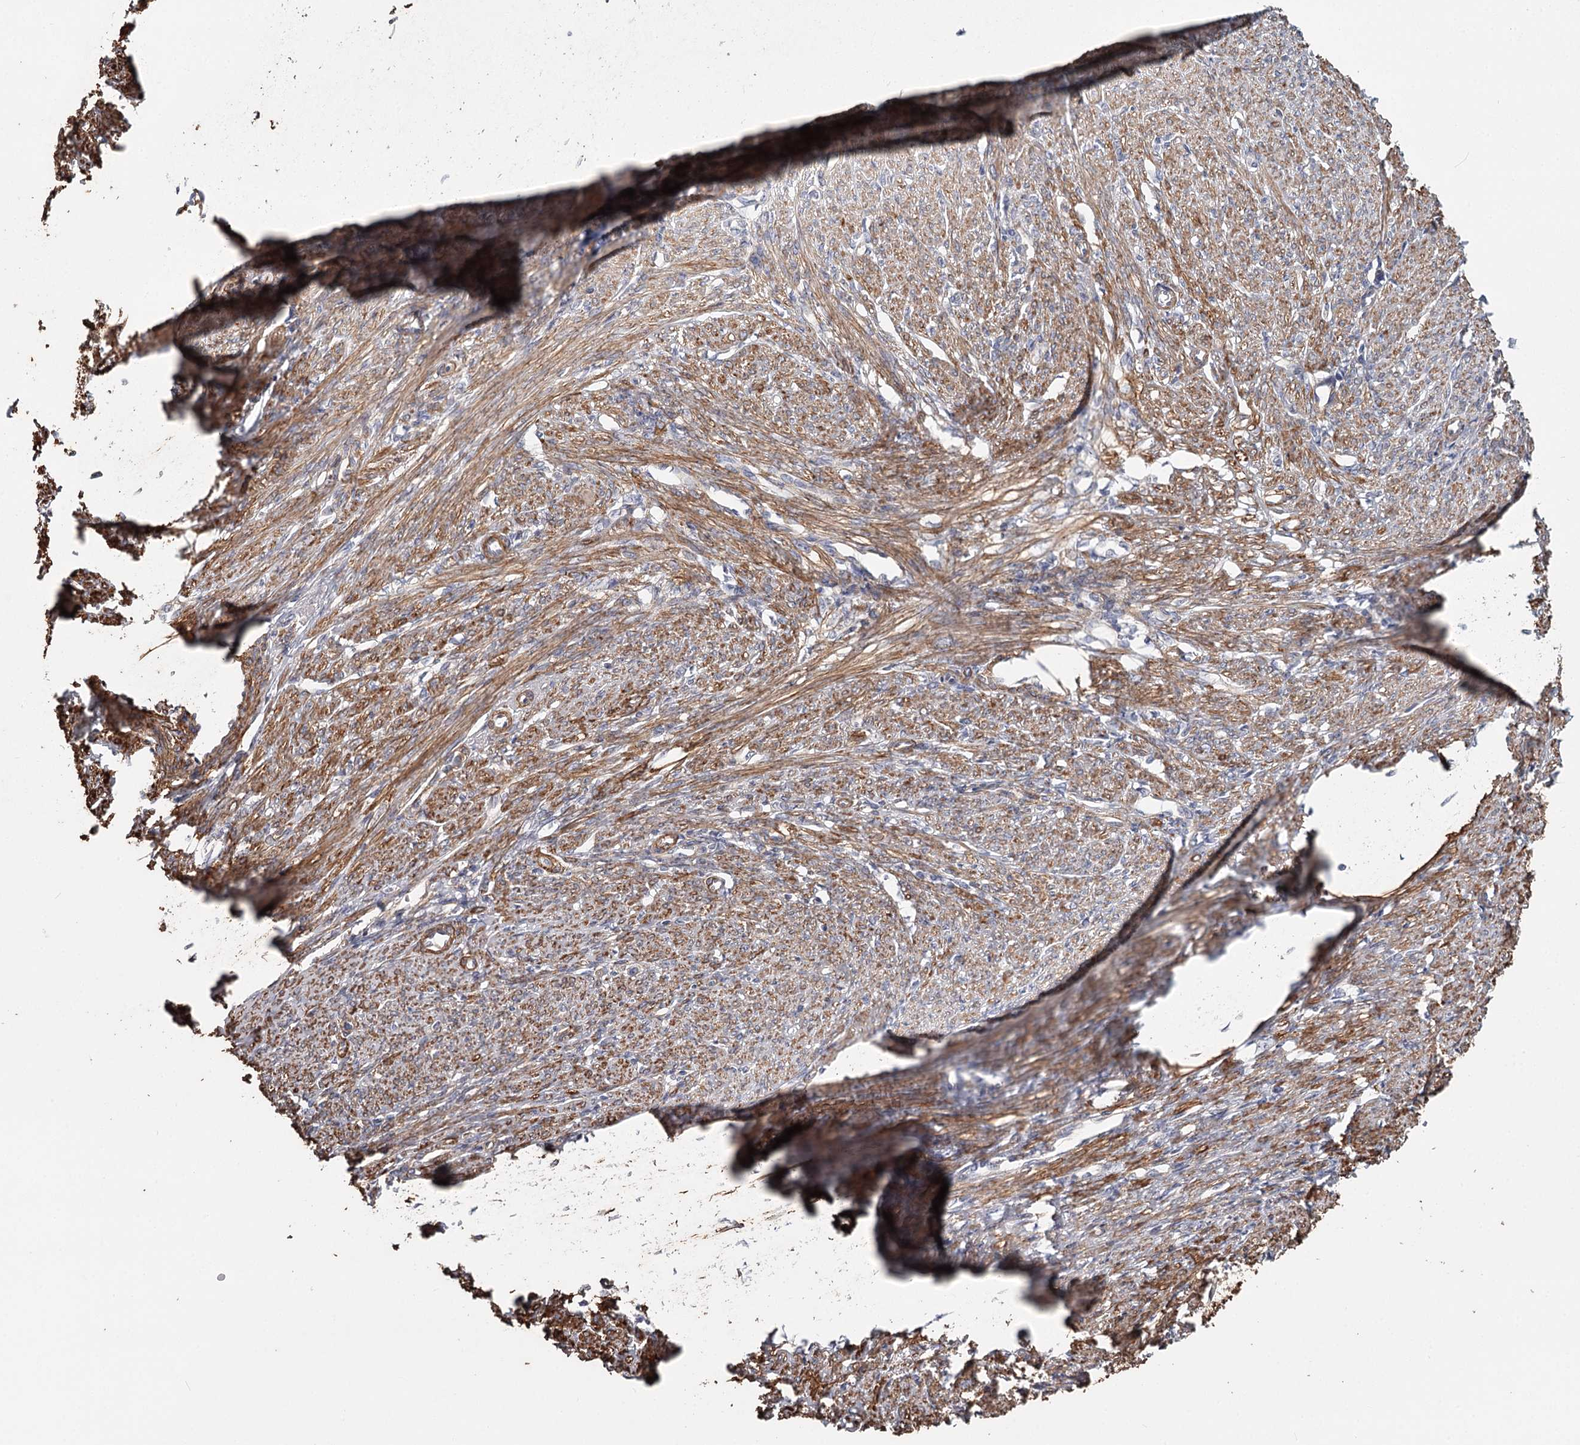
{"staining": {"intensity": "moderate", "quantity": ">75%", "location": "cytoplasmic/membranous"}, "tissue": "smooth muscle", "cell_type": "Smooth muscle cells", "image_type": "normal", "snomed": [{"axis": "morphology", "description": "Normal tissue, NOS"}, {"axis": "topography", "description": "Smooth muscle"}, {"axis": "topography", "description": "Uterus"}], "caption": "The photomicrograph demonstrates immunohistochemical staining of benign smooth muscle. There is moderate cytoplasmic/membranous staining is appreciated in about >75% of smooth muscle cells.", "gene": "DHRS9", "patient": {"sex": "female", "age": 59}}